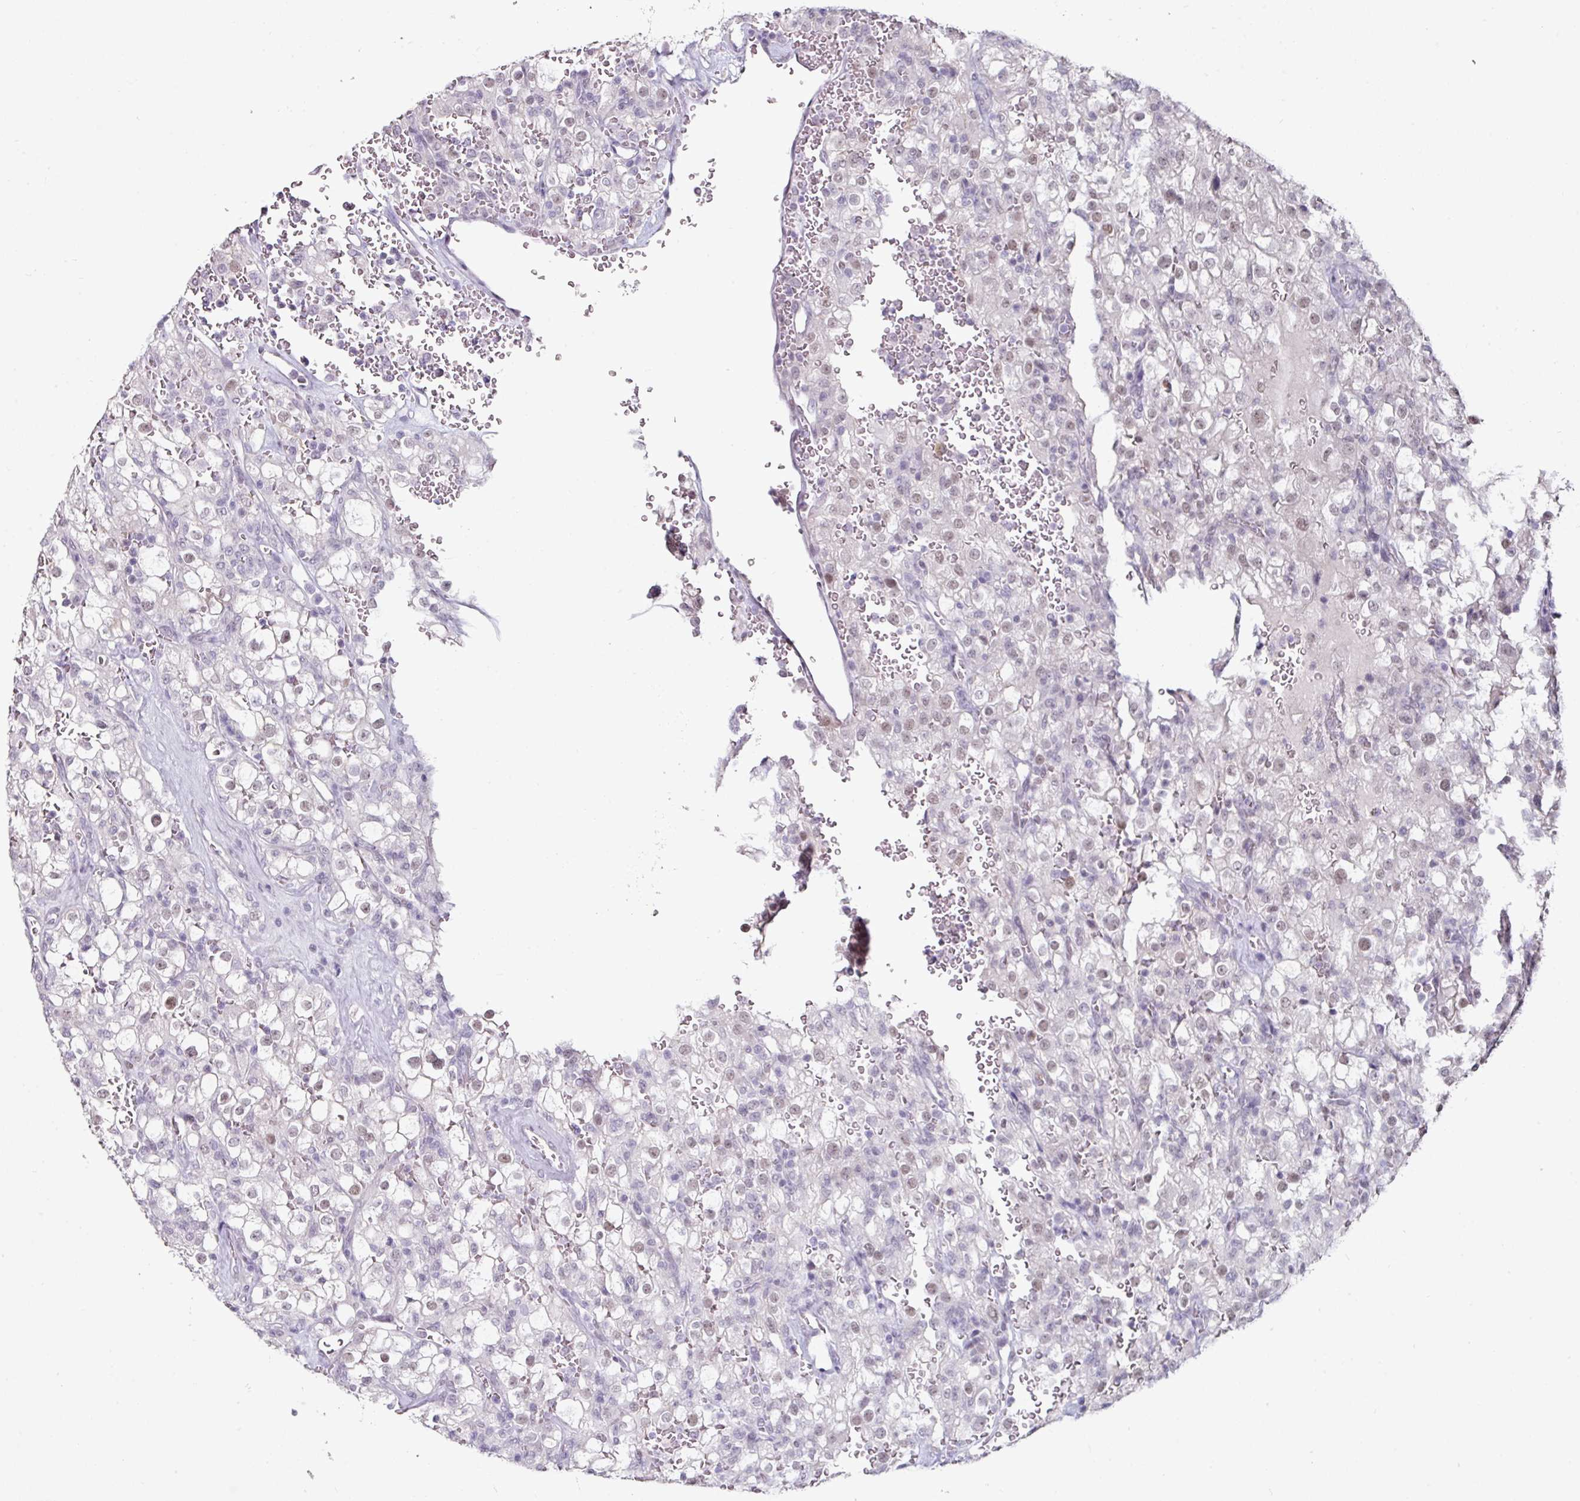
{"staining": {"intensity": "weak", "quantity": "25%-75%", "location": "nuclear"}, "tissue": "renal cancer", "cell_type": "Tumor cells", "image_type": "cancer", "snomed": [{"axis": "morphology", "description": "Adenocarcinoma, NOS"}, {"axis": "topography", "description": "Kidney"}], "caption": "Protein positivity by IHC shows weak nuclear expression in approximately 25%-75% of tumor cells in renal adenocarcinoma.", "gene": "ELK1", "patient": {"sex": "female", "age": 74}}